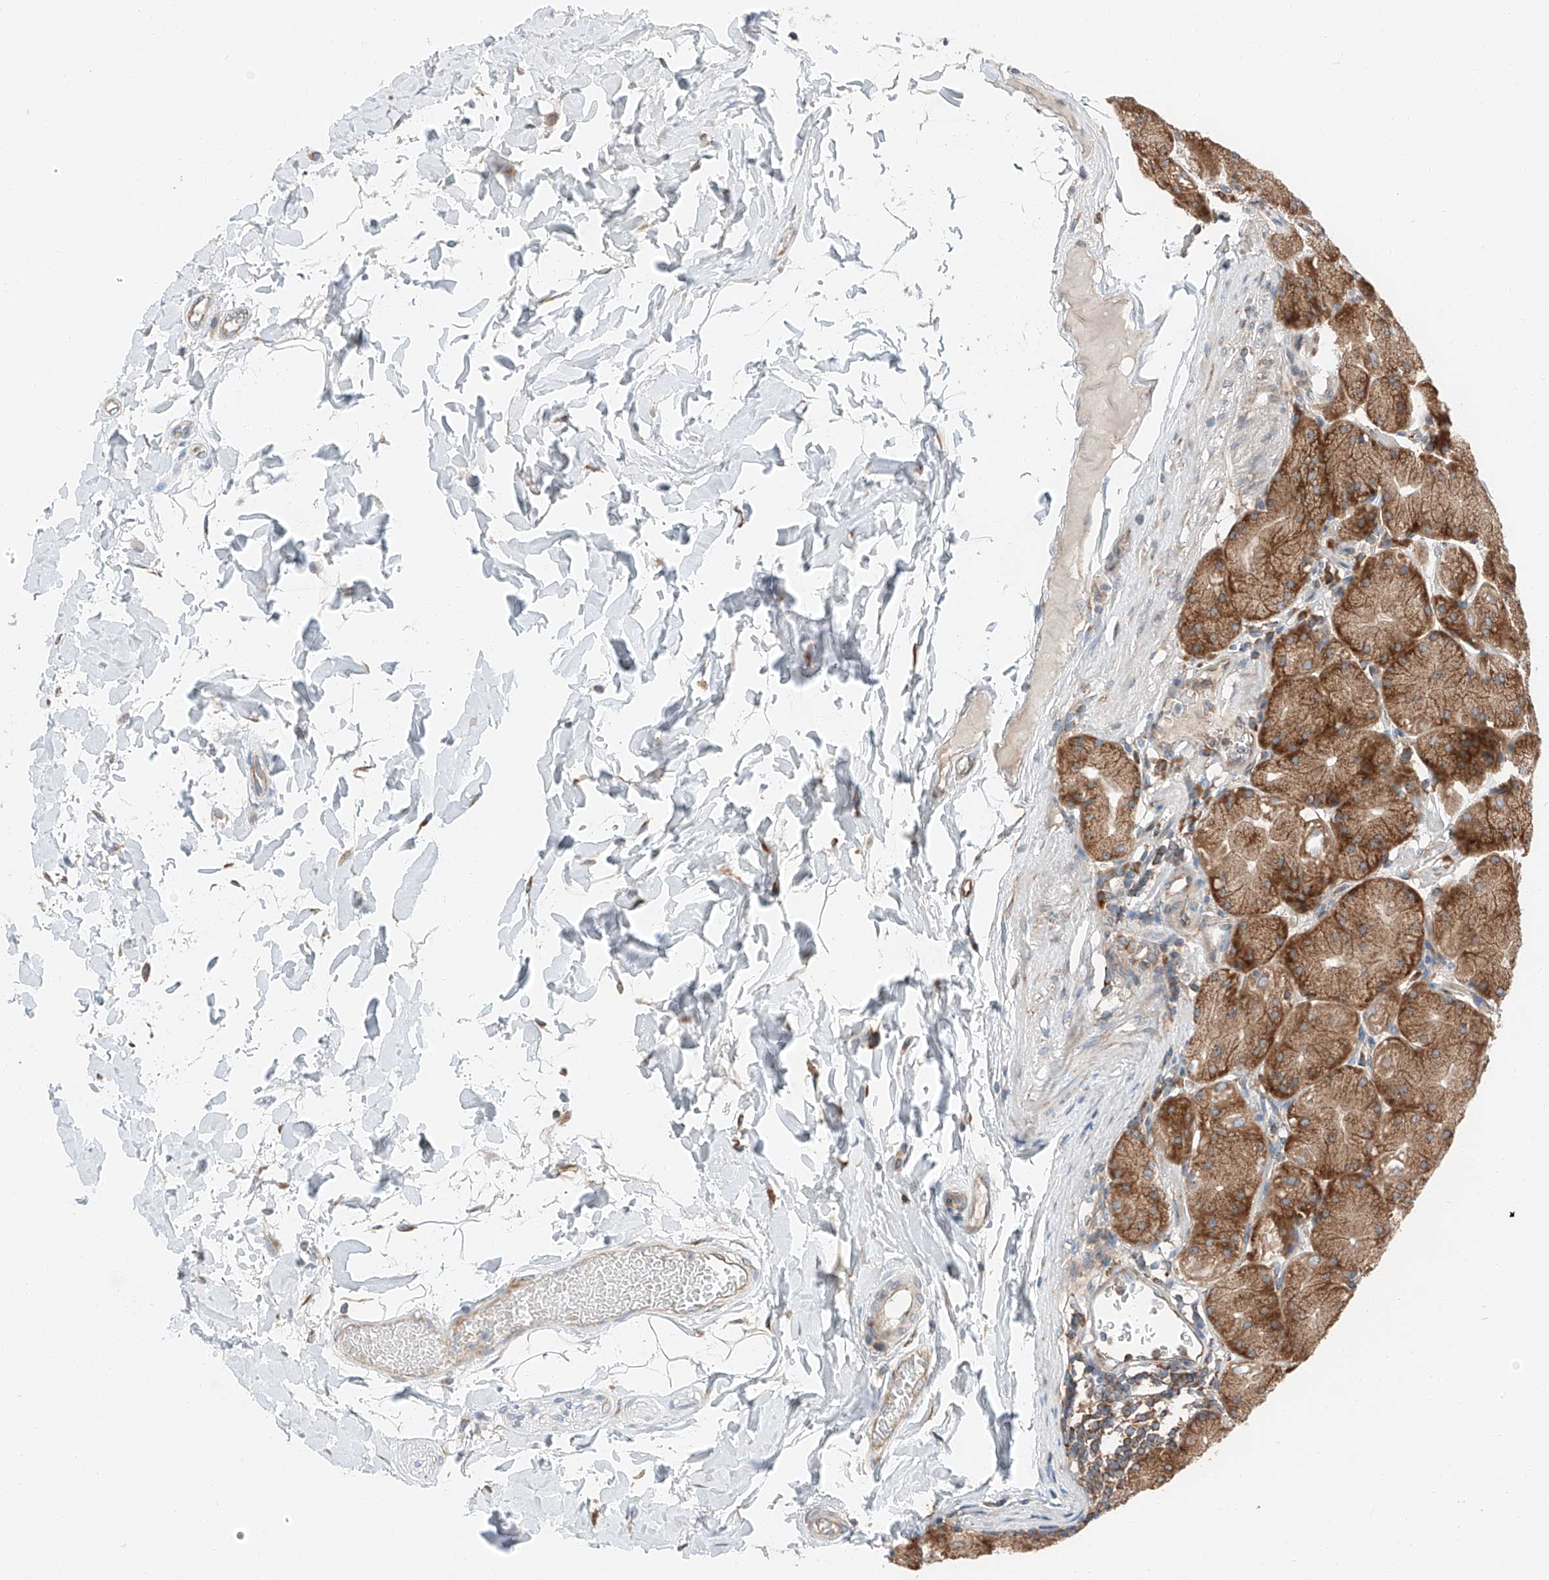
{"staining": {"intensity": "moderate", "quantity": ">75%", "location": "cytoplasmic/membranous"}, "tissue": "stomach", "cell_type": "Glandular cells", "image_type": "normal", "snomed": [{"axis": "morphology", "description": "Normal tissue, NOS"}, {"axis": "topography", "description": "Stomach, upper"}], "caption": "A brown stain shows moderate cytoplasmic/membranous staining of a protein in glandular cells of benign human stomach.", "gene": "ZC3H15", "patient": {"sex": "female", "age": 56}}